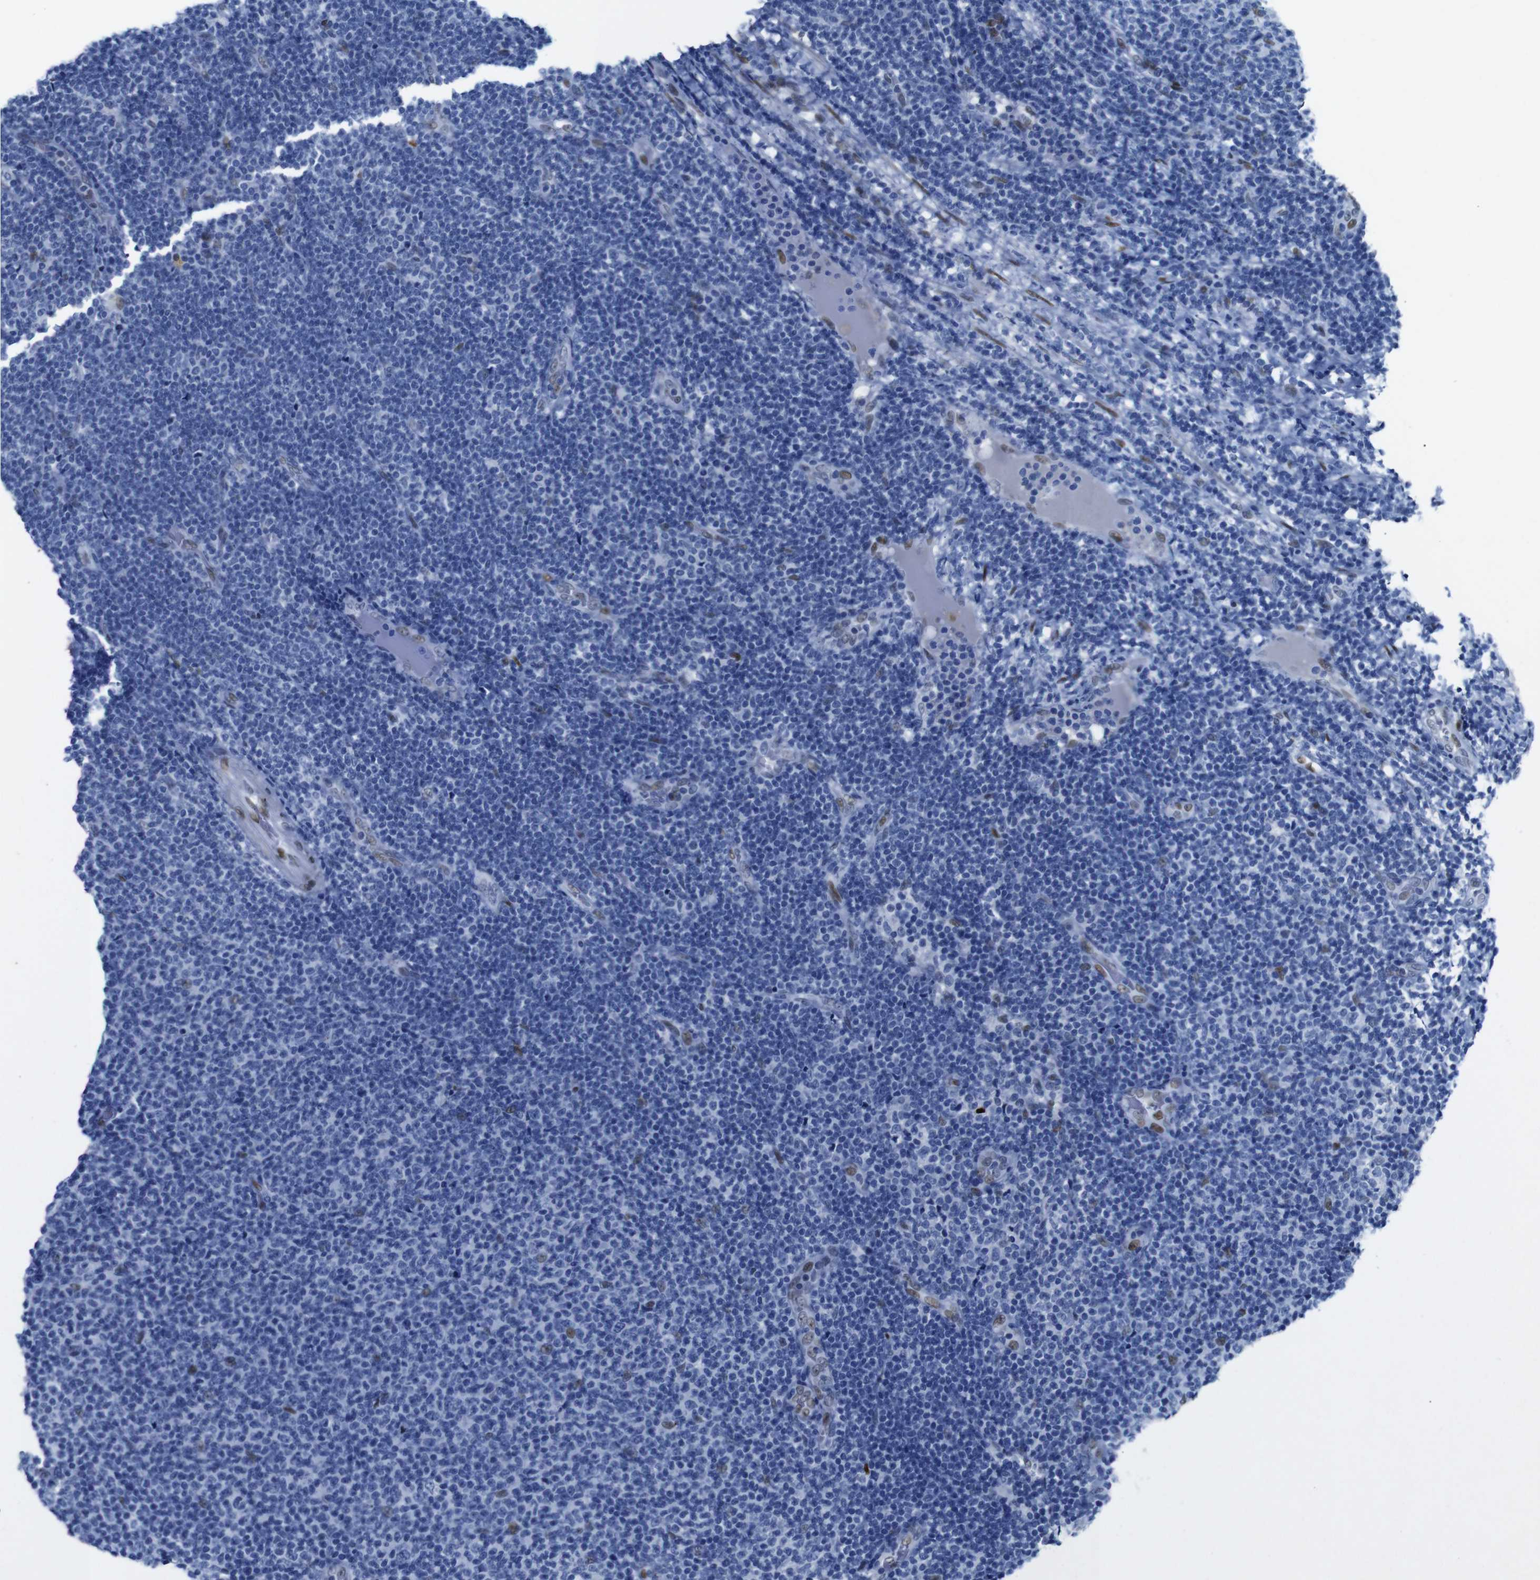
{"staining": {"intensity": "negative", "quantity": "none", "location": "none"}, "tissue": "lymphoma", "cell_type": "Tumor cells", "image_type": "cancer", "snomed": [{"axis": "morphology", "description": "Malignant lymphoma, non-Hodgkin's type, Low grade"}, {"axis": "topography", "description": "Lymph node"}], "caption": "DAB immunohistochemical staining of human lymphoma displays no significant expression in tumor cells.", "gene": "FOSL2", "patient": {"sex": "male", "age": 66}}